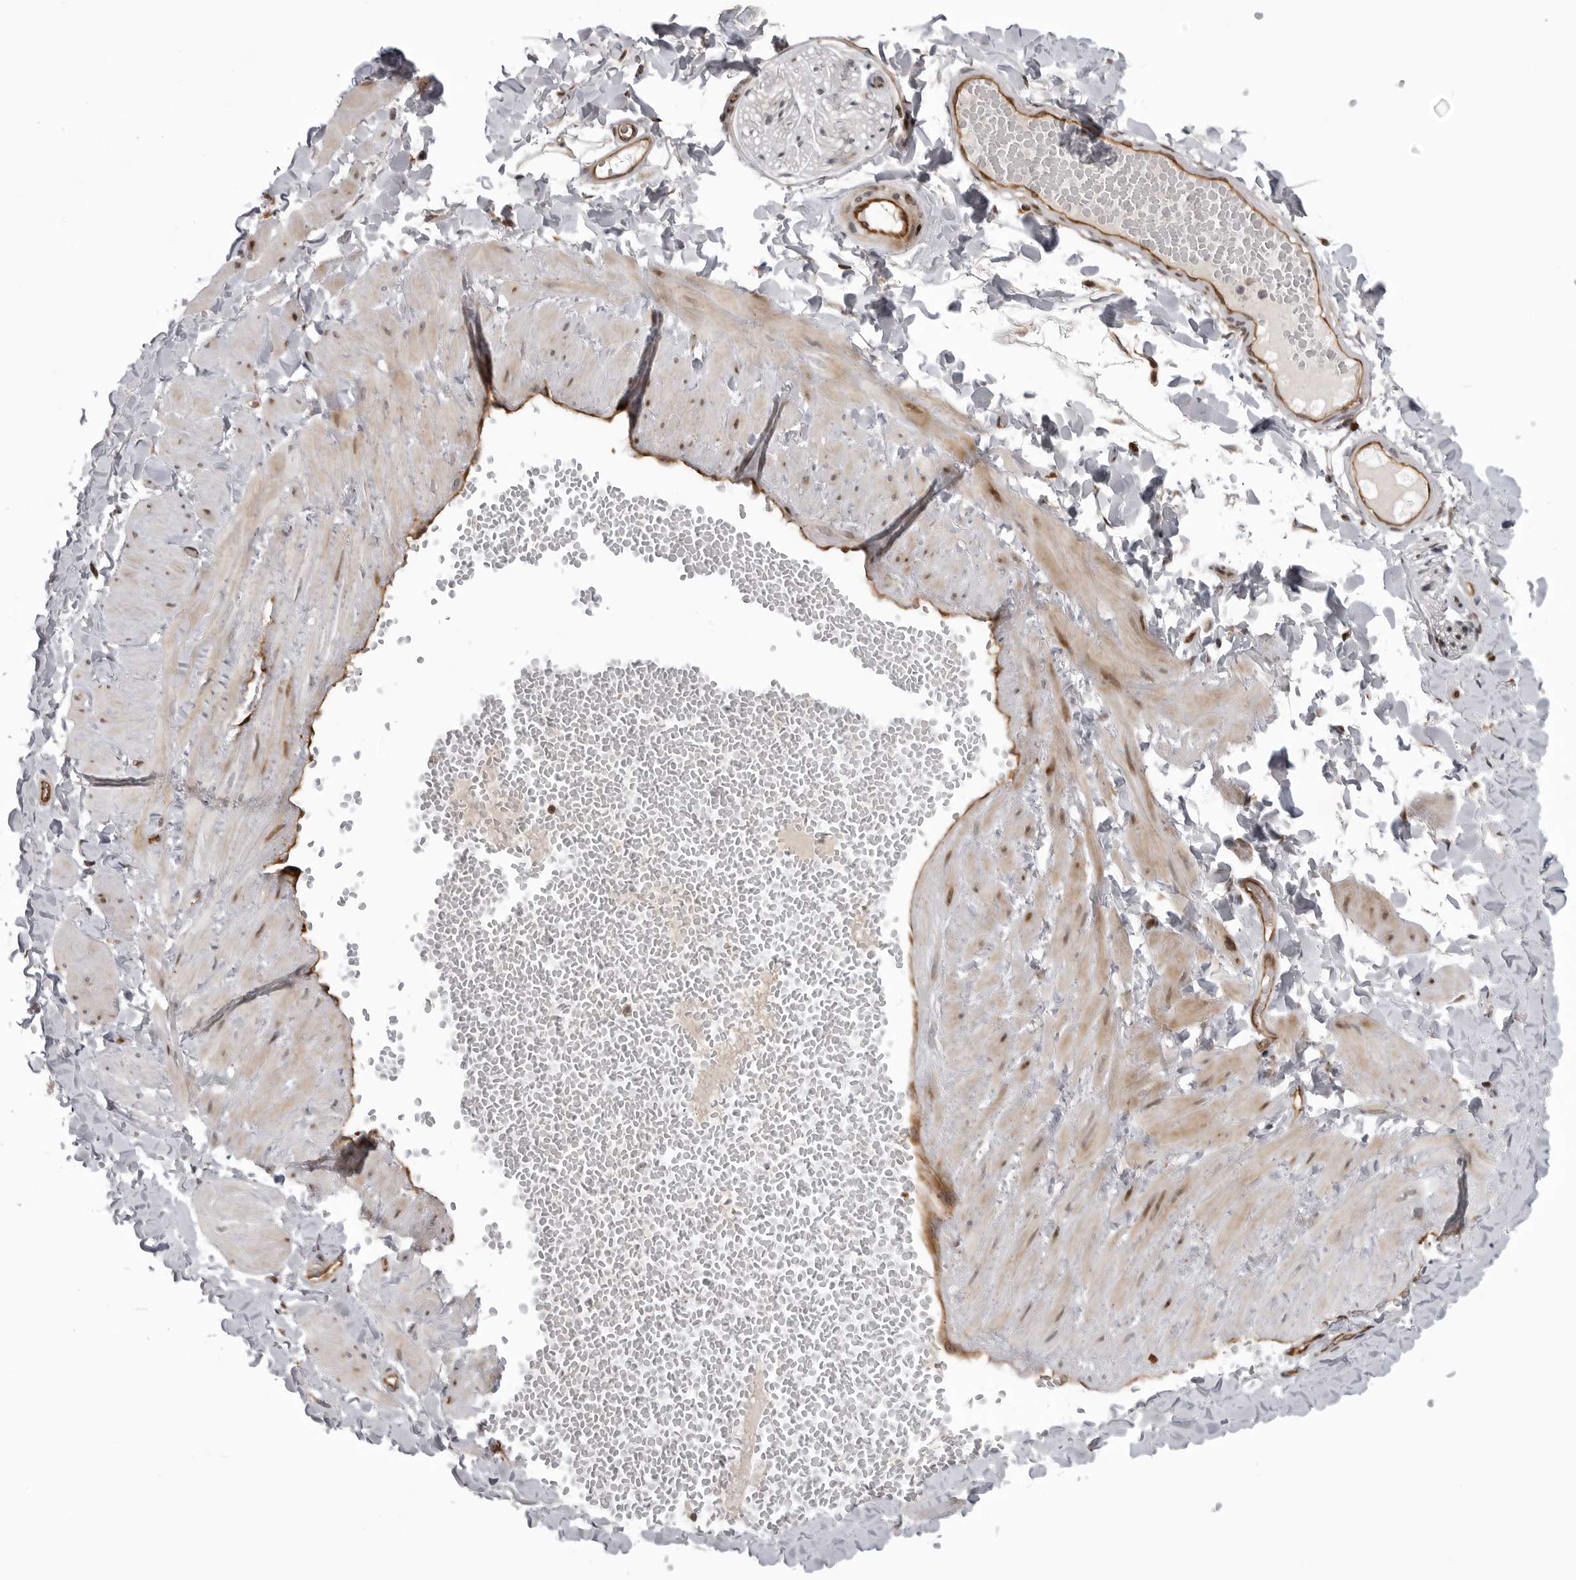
{"staining": {"intensity": "negative", "quantity": "none", "location": "none"}, "tissue": "soft tissue", "cell_type": "Fibroblasts", "image_type": "normal", "snomed": [{"axis": "morphology", "description": "Normal tissue, NOS"}, {"axis": "topography", "description": "Adipose tissue"}, {"axis": "topography", "description": "Vascular tissue"}, {"axis": "topography", "description": "Peripheral nerve tissue"}], "caption": "Soft tissue stained for a protein using immunohistochemistry (IHC) shows no staining fibroblasts.", "gene": "ABL1", "patient": {"sex": "male", "age": 25}}